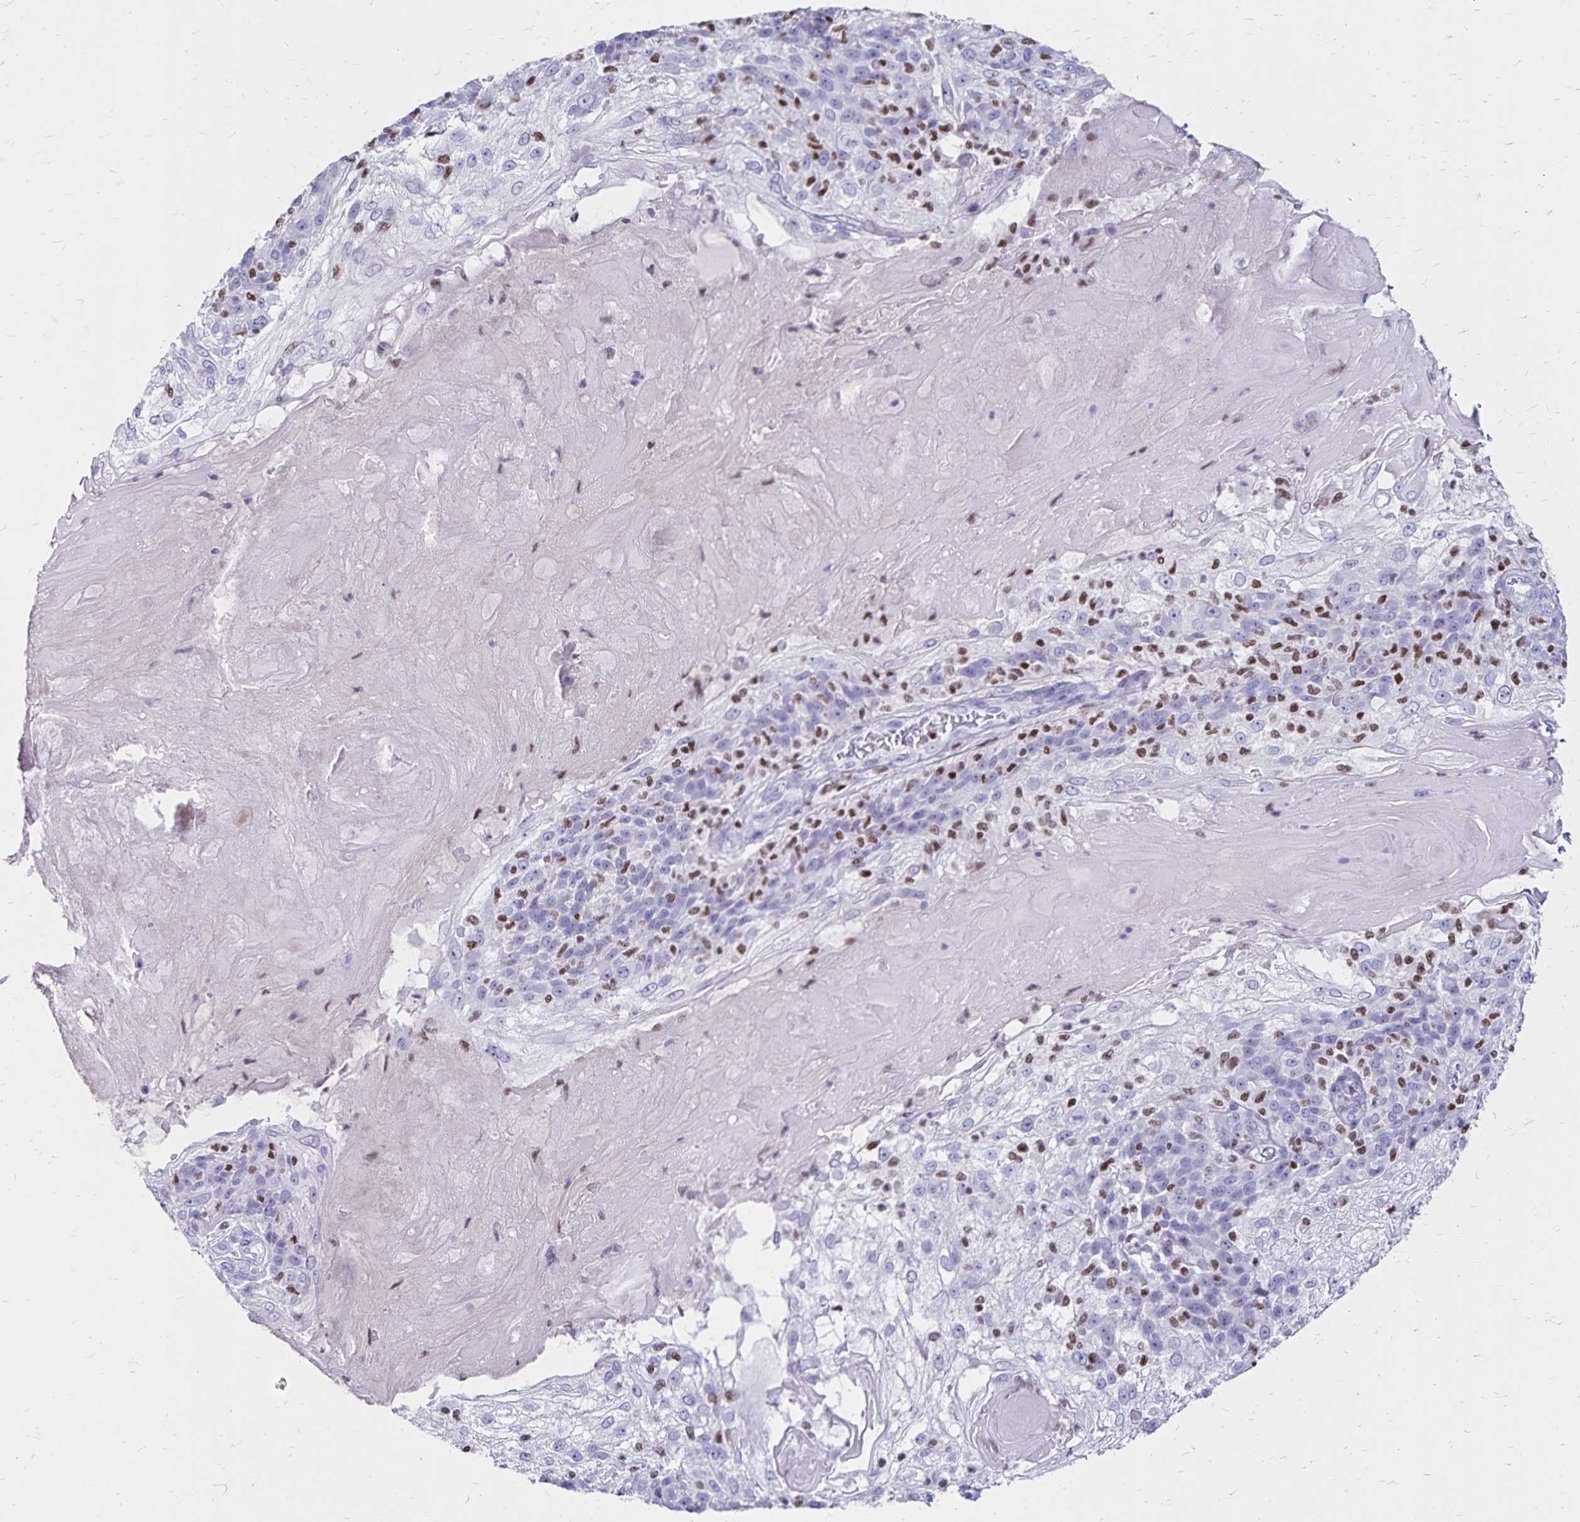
{"staining": {"intensity": "negative", "quantity": "none", "location": "none"}, "tissue": "skin cancer", "cell_type": "Tumor cells", "image_type": "cancer", "snomed": [{"axis": "morphology", "description": "Normal tissue, NOS"}, {"axis": "morphology", "description": "Squamous cell carcinoma, NOS"}, {"axis": "topography", "description": "Skin"}], "caption": "An image of skin squamous cell carcinoma stained for a protein displays no brown staining in tumor cells.", "gene": "IKZF1", "patient": {"sex": "female", "age": 83}}